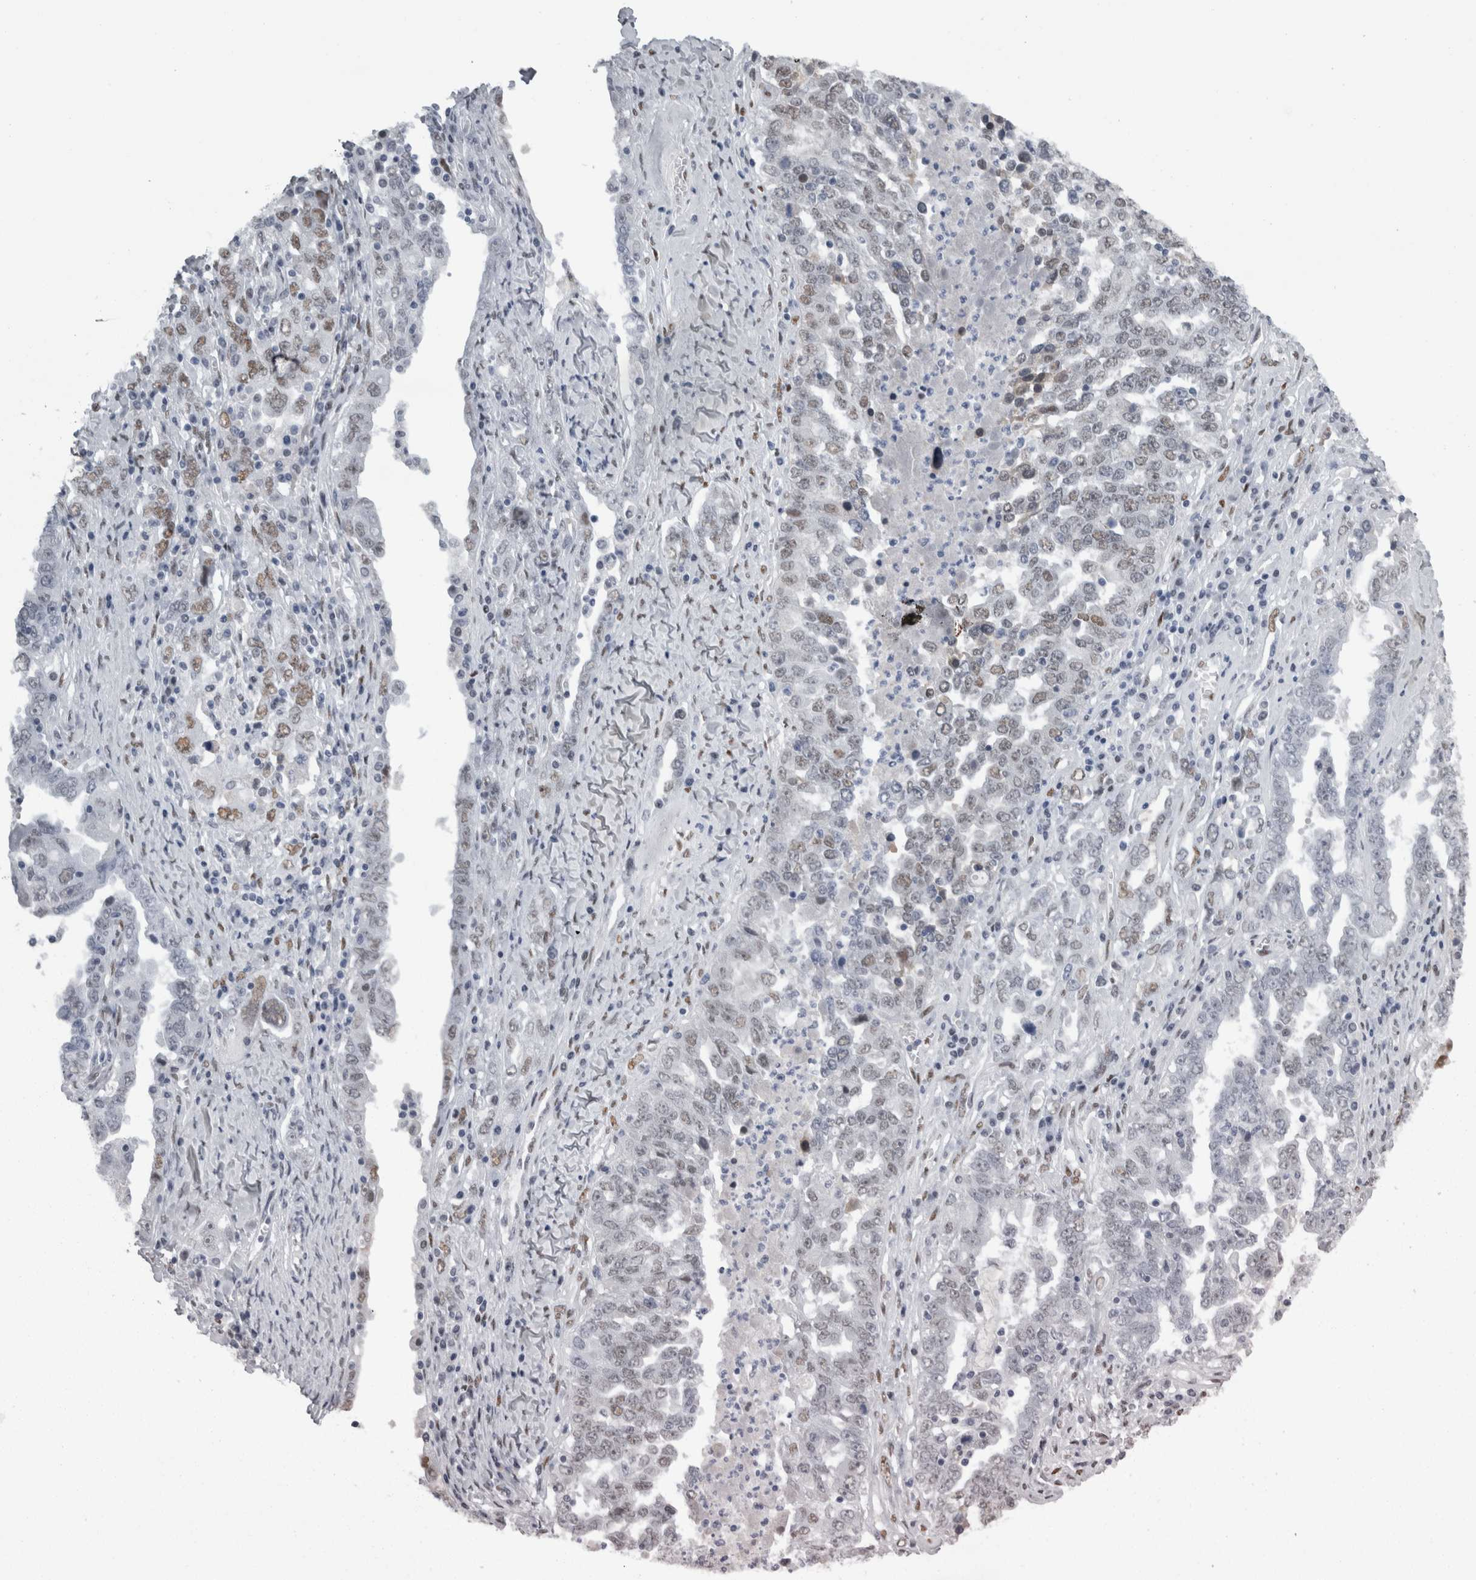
{"staining": {"intensity": "weak", "quantity": "<25%", "location": "nuclear"}, "tissue": "ovarian cancer", "cell_type": "Tumor cells", "image_type": "cancer", "snomed": [{"axis": "morphology", "description": "Carcinoma, endometroid"}, {"axis": "topography", "description": "Ovary"}], "caption": "Immunohistochemistry (IHC) of ovarian cancer reveals no expression in tumor cells. (Immunohistochemistry (IHC), brightfield microscopy, high magnification).", "gene": "C1orf54", "patient": {"sex": "female", "age": 62}}